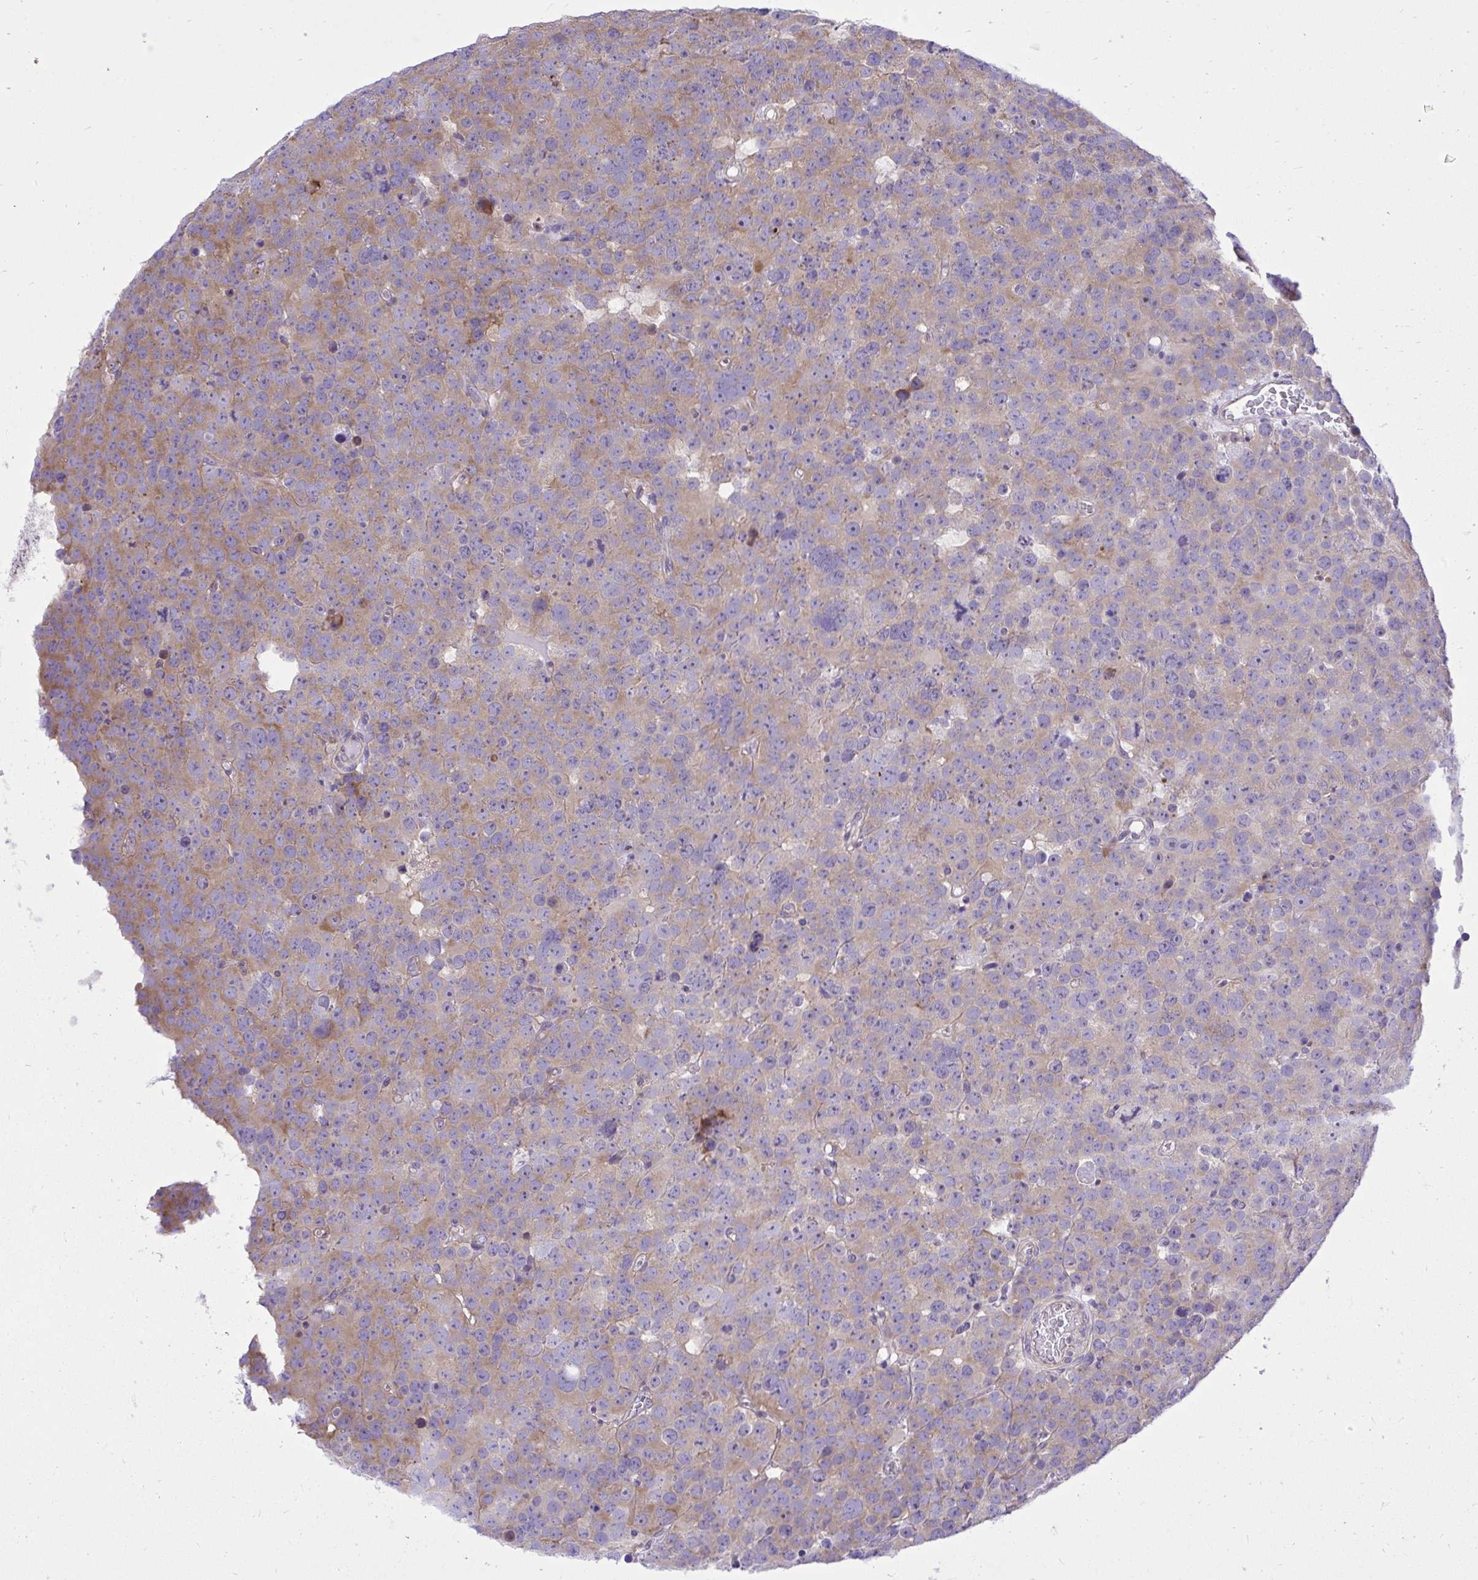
{"staining": {"intensity": "weak", "quantity": "25%-75%", "location": "nuclear"}, "tissue": "testis cancer", "cell_type": "Tumor cells", "image_type": "cancer", "snomed": [{"axis": "morphology", "description": "Seminoma, NOS"}, {"axis": "topography", "description": "Testis"}], "caption": "A low amount of weak nuclear positivity is appreciated in about 25%-75% of tumor cells in testis cancer (seminoma) tissue.", "gene": "GRK4", "patient": {"sex": "male", "age": 71}}